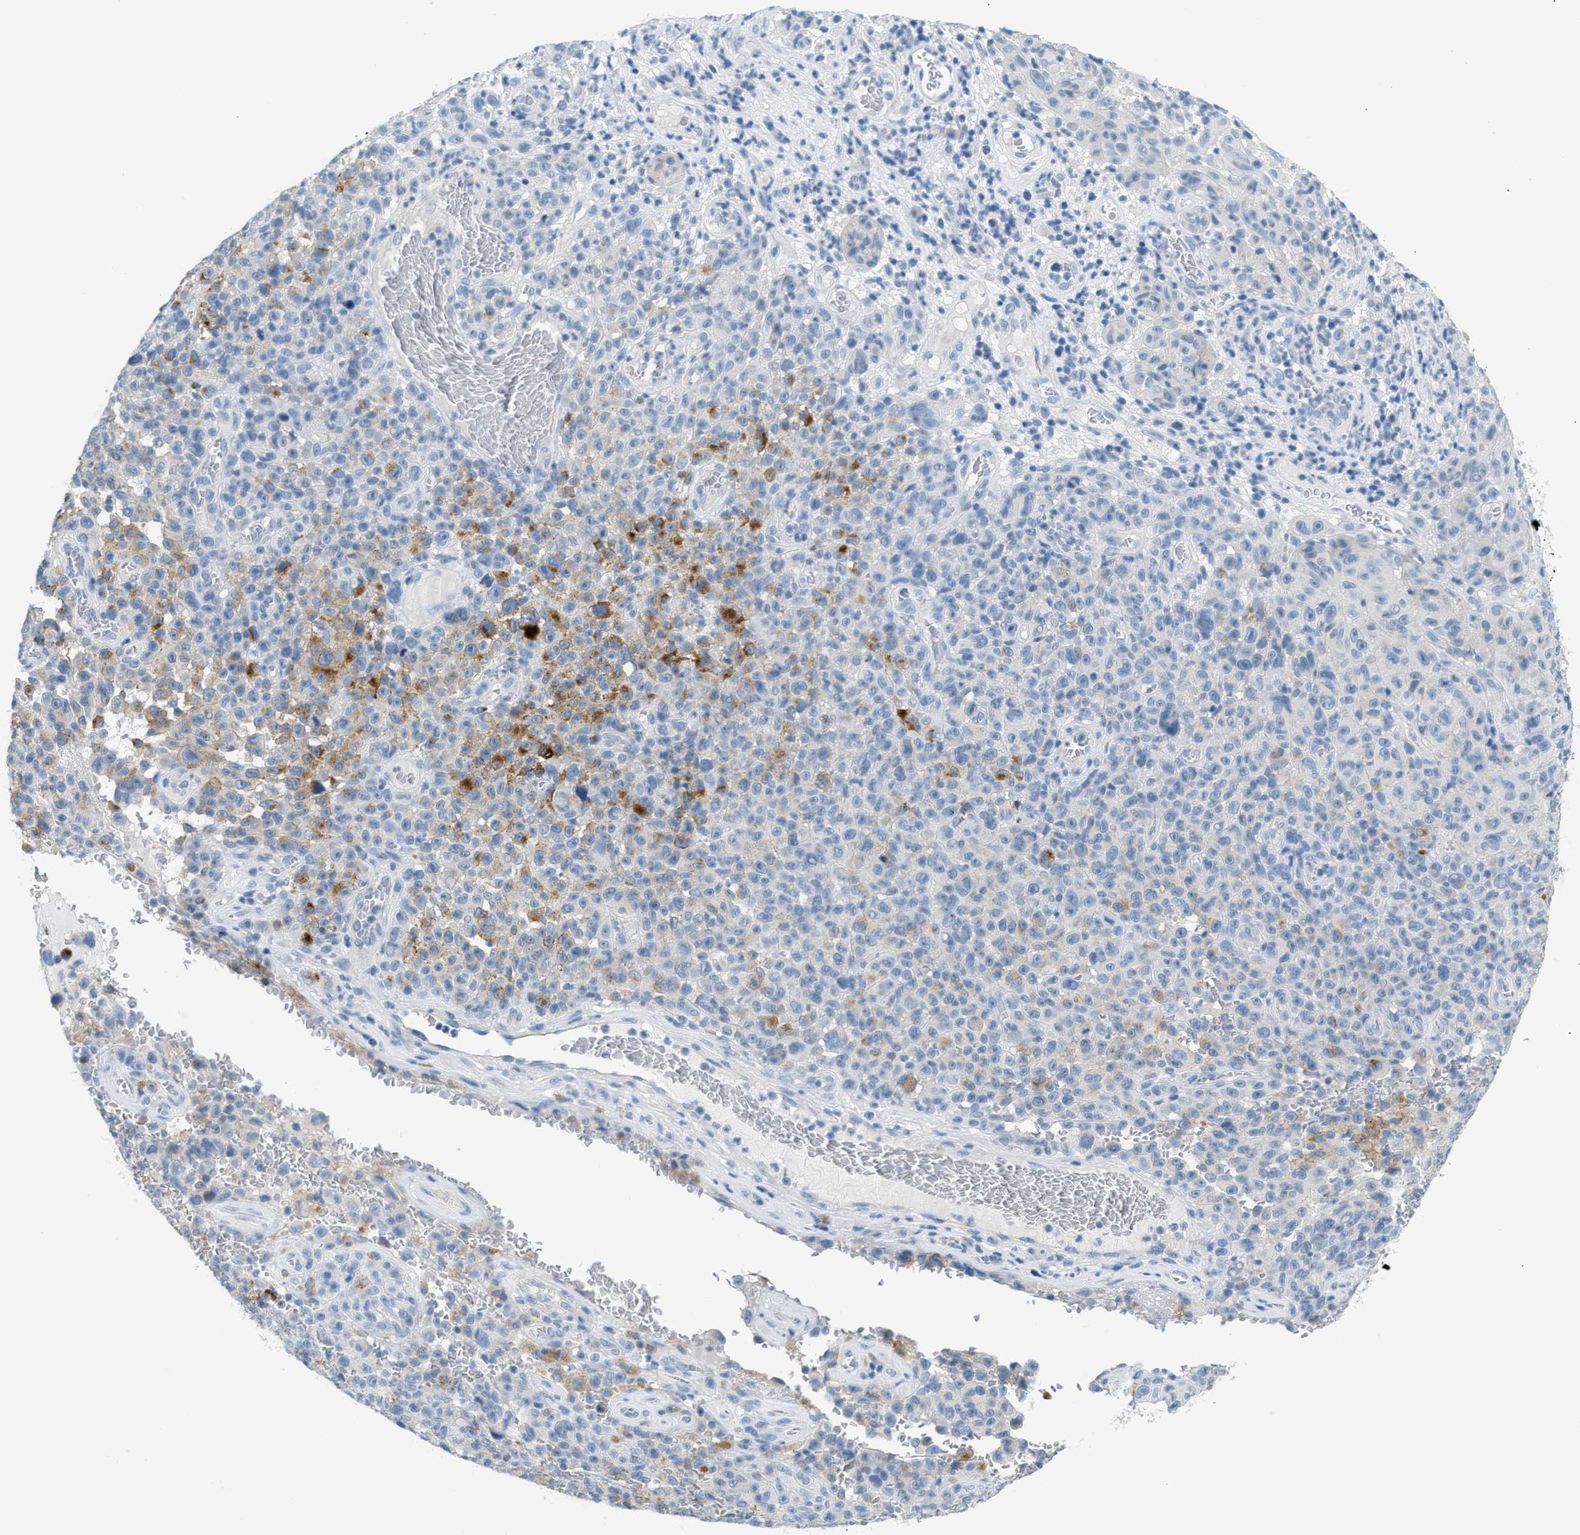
{"staining": {"intensity": "moderate", "quantity": "<25%", "location": "cytoplasmic/membranous"}, "tissue": "melanoma", "cell_type": "Tumor cells", "image_type": "cancer", "snomed": [{"axis": "morphology", "description": "Malignant melanoma, NOS"}, {"axis": "topography", "description": "Skin"}], "caption": "DAB immunohistochemical staining of malignant melanoma displays moderate cytoplasmic/membranous protein positivity in about <25% of tumor cells.", "gene": "ERBB2", "patient": {"sex": "female", "age": 82}}